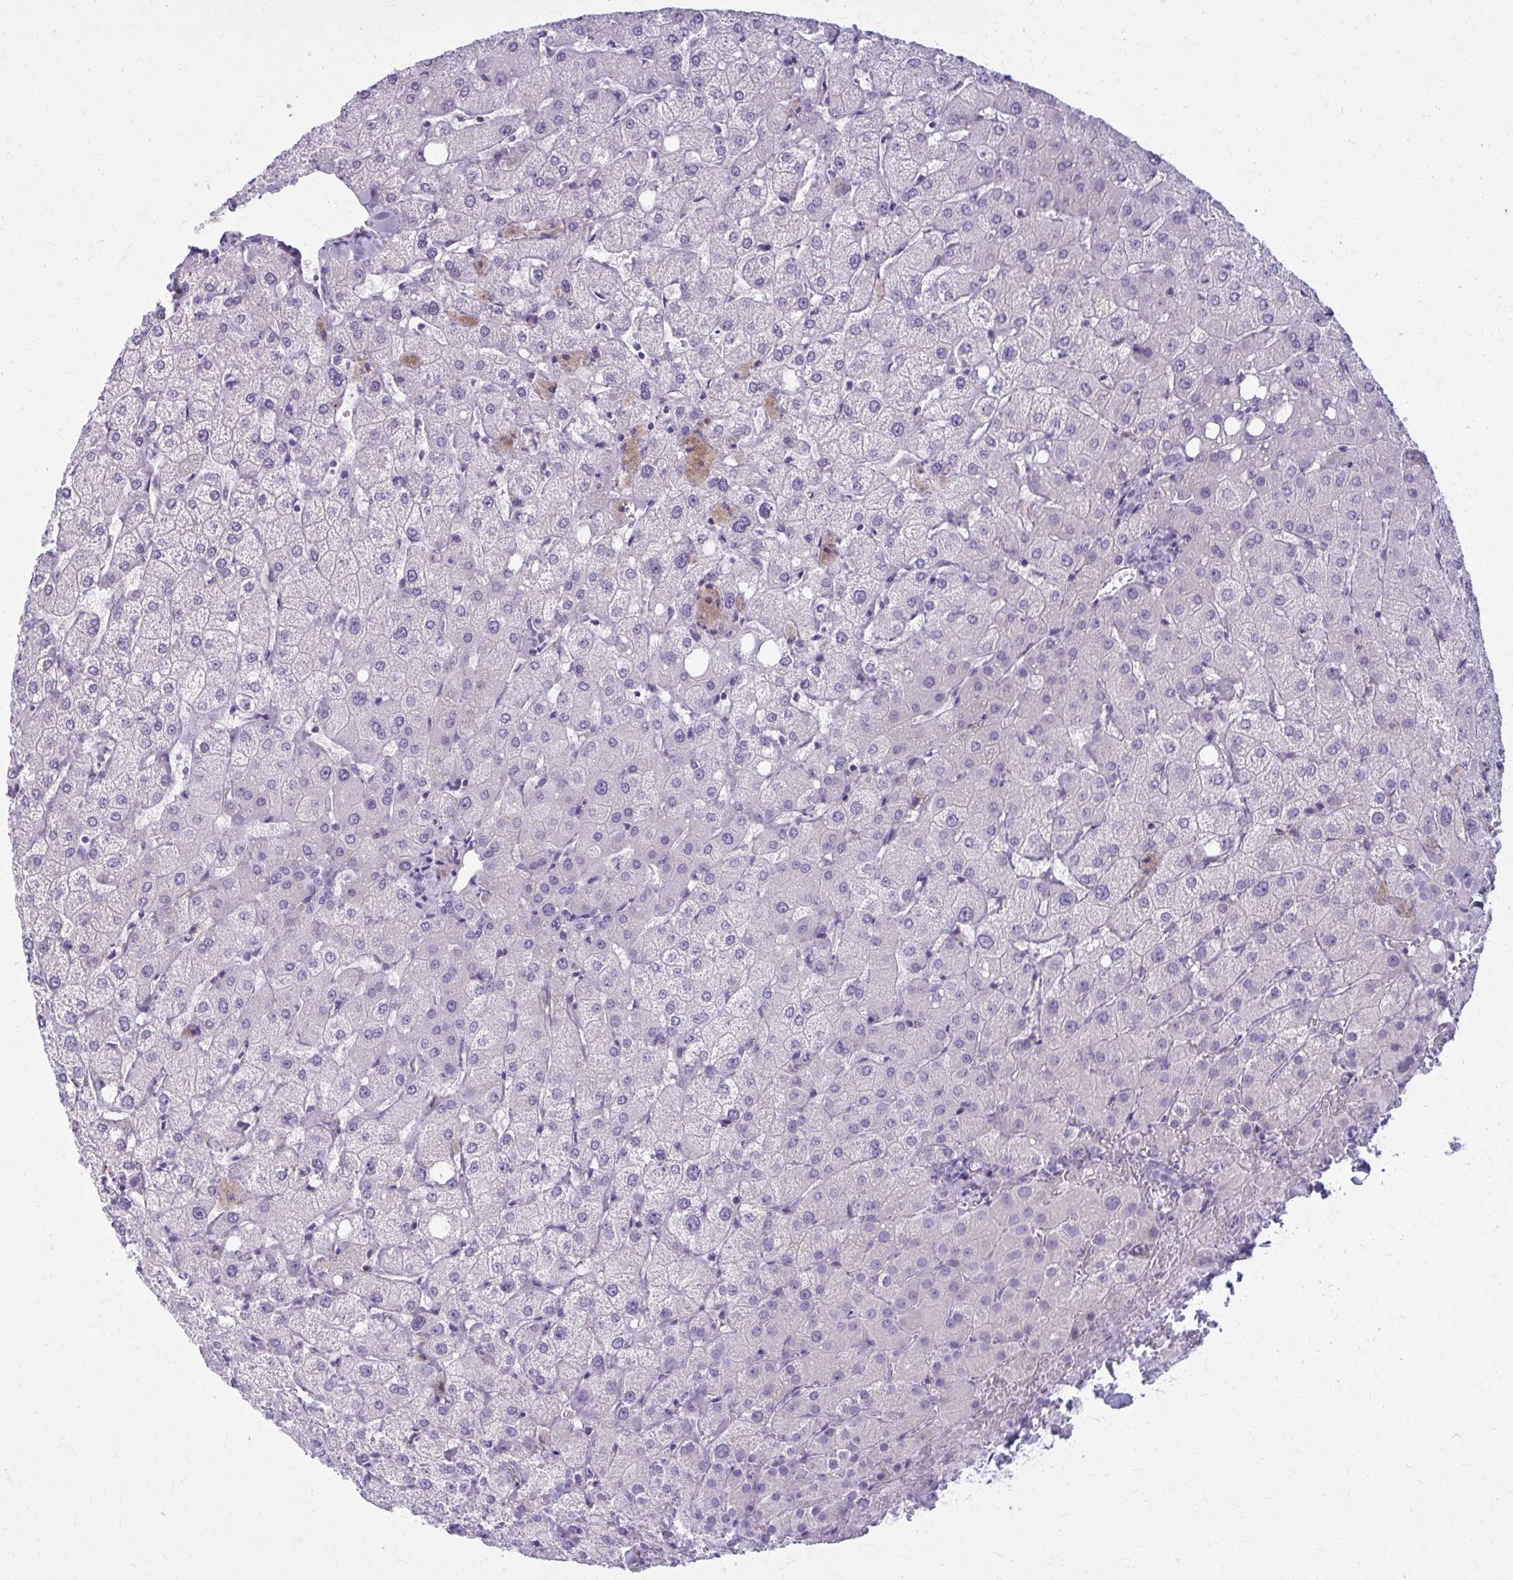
{"staining": {"intensity": "negative", "quantity": "none", "location": "none"}, "tissue": "liver", "cell_type": "Cholangiocytes", "image_type": "normal", "snomed": [{"axis": "morphology", "description": "Normal tissue, NOS"}, {"axis": "topography", "description": "Liver"}], "caption": "Immunohistochemistry (IHC) micrograph of unremarkable liver: human liver stained with DAB (3,3'-diaminobenzidine) exhibits no significant protein staining in cholangiocytes.", "gene": "CASQ2", "patient": {"sex": "female", "age": 54}}